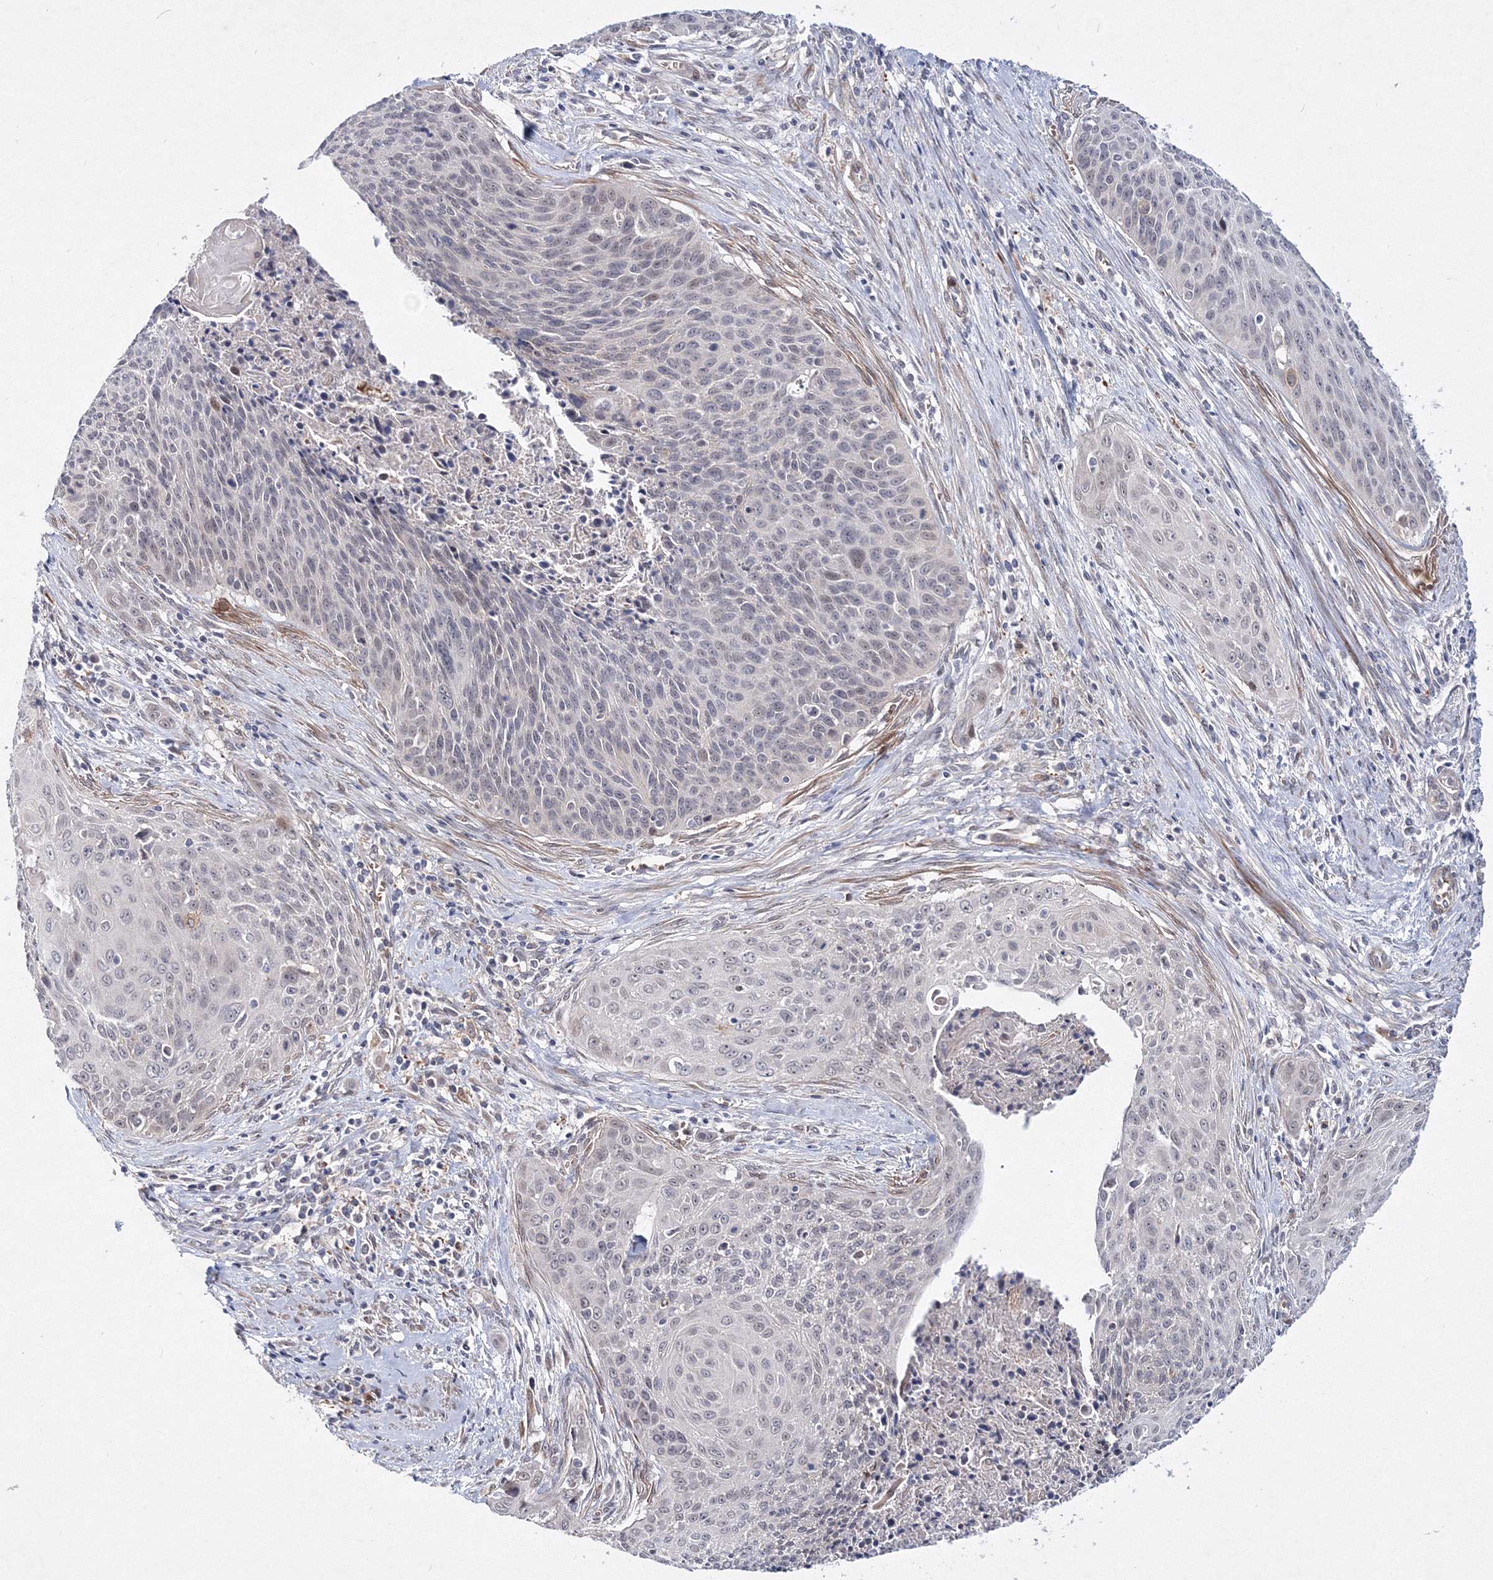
{"staining": {"intensity": "negative", "quantity": "none", "location": "none"}, "tissue": "cervical cancer", "cell_type": "Tumor cells", "image_type": "cancer", "snomed": [{"axis": "morphology", "description": "Squamous cell carcinoma, NOS"}, {"axis": "topography", "description": "Cervix"}], "caption": "There is no significant expression in tumor cells of squamous cell carcinoma (cervical).", "gene": "C11orf52", "patient": {"sex": "female", "age": 55}}